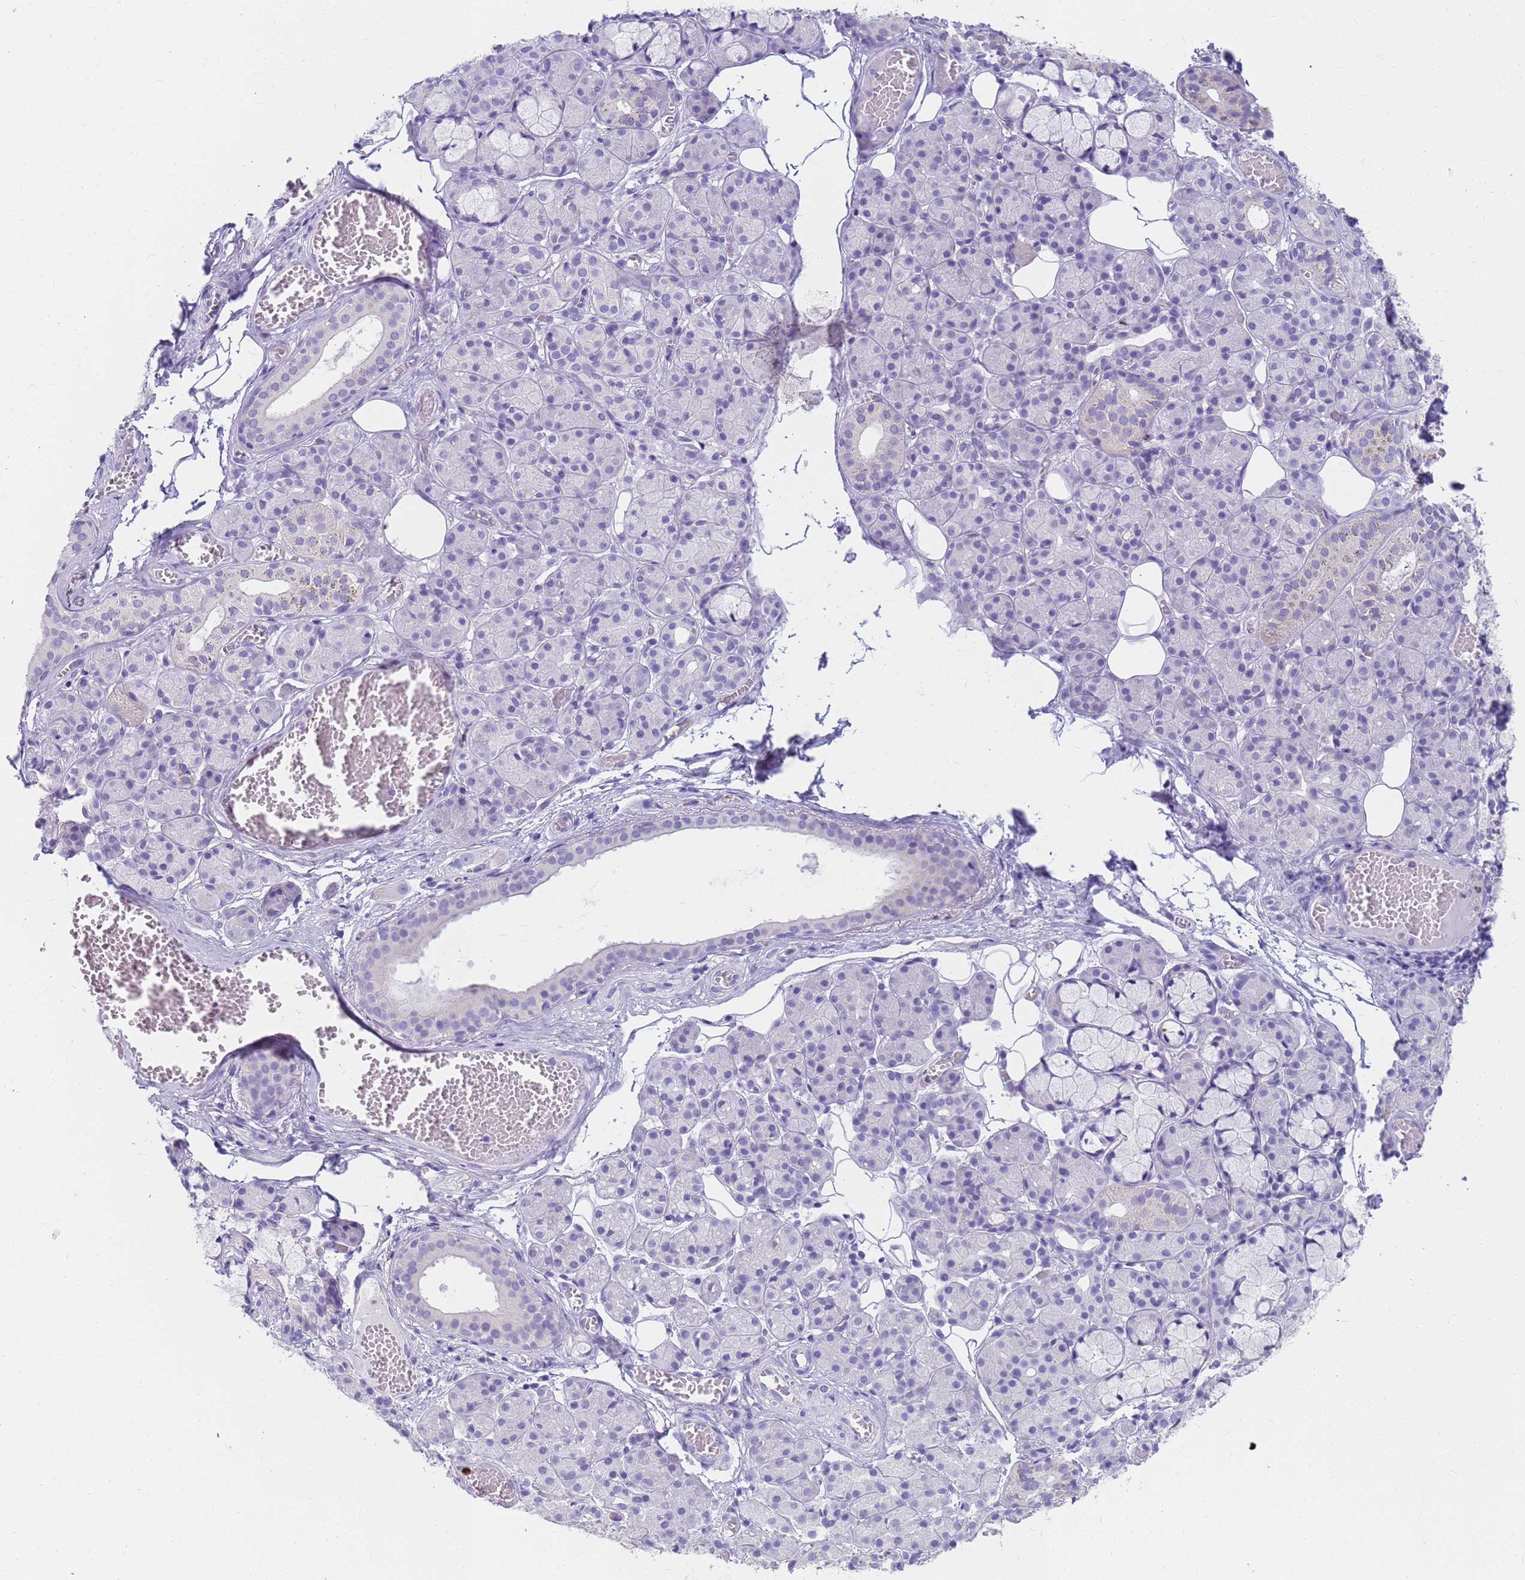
{"staining": {"intensity": "negative", "quantity": "none", "location": "none"}, "tissue": "salivary gland", "cell_type": "Glandular cells", "image_type": "normal", "snomed": [{"axis": "morphology", "description": "Normal tissue, NOS"}, {"axis": "topography", "description": "Salivary gland"}], "caption": "A photomicrograph of salivary gland stained for a protein reveals no brown staining in glandular cells. Nuclei are stained in blue.", "gene": "RNASE2", "patient": {"sex": "male", "age": 63}}